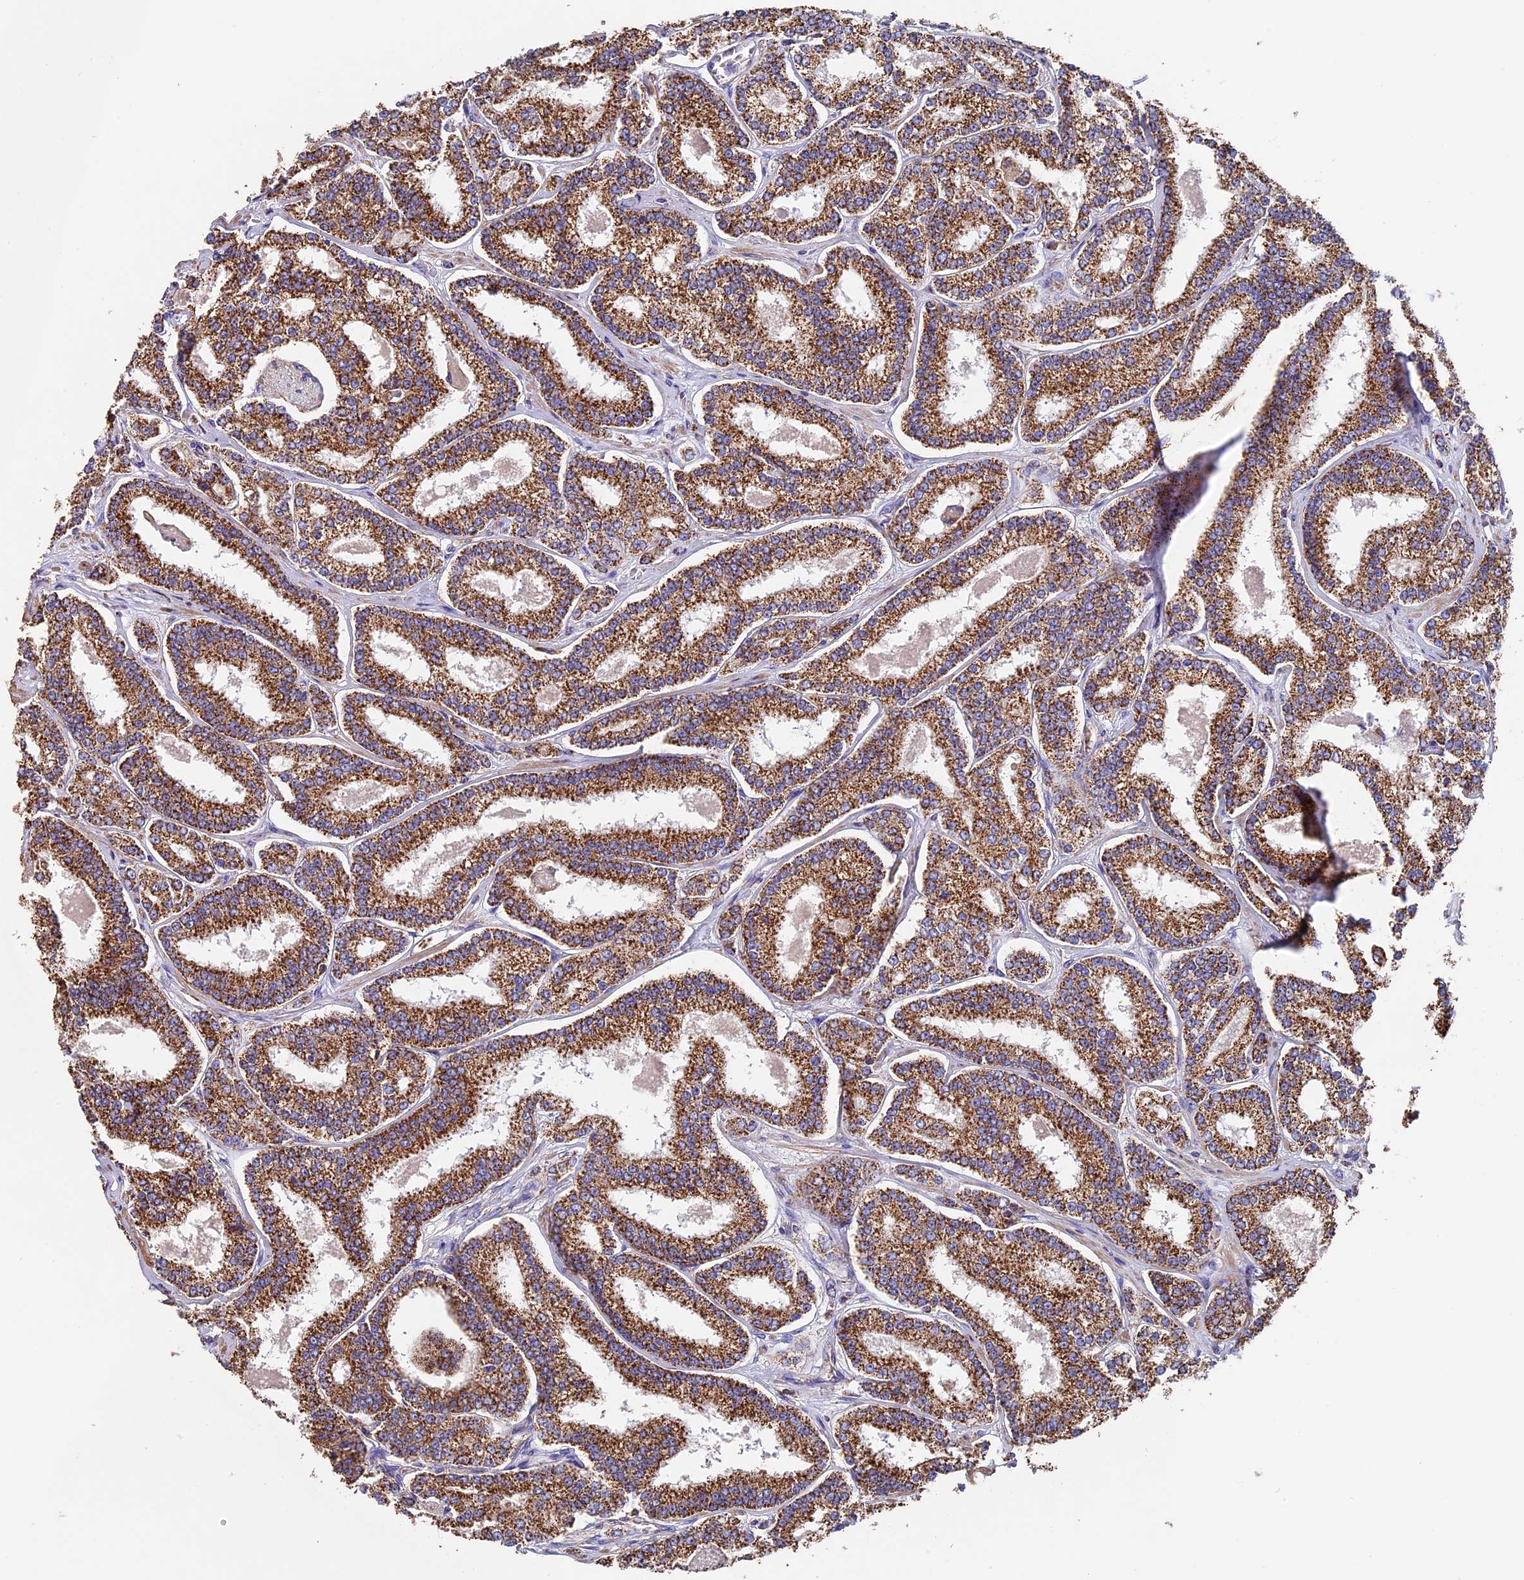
{"staining": {"intensity": "strong", "quantity": ">75%", "location": "cytoplasmic/membranous"}, "tissue": "prostate cancer", "cell_type": "Tumor cells", "image_type": "cancer", "snomed": [{"axis": "morphology", "description": "Normal tissue, NOS"}, {"axis": "morphology", "description": "Adenocarcinoma, High grade"}, {"axis": "topography", "description": "Prostate"}], "caption": "Immunohistochemical staining of human prostate high-grade adenocarcinoma displays high levels of strong cytoplasmic/membranous expression in approximately >75% of tumor cells.", "gene": "ADAT1", "patient": {"sex": "male", "age": 83}}